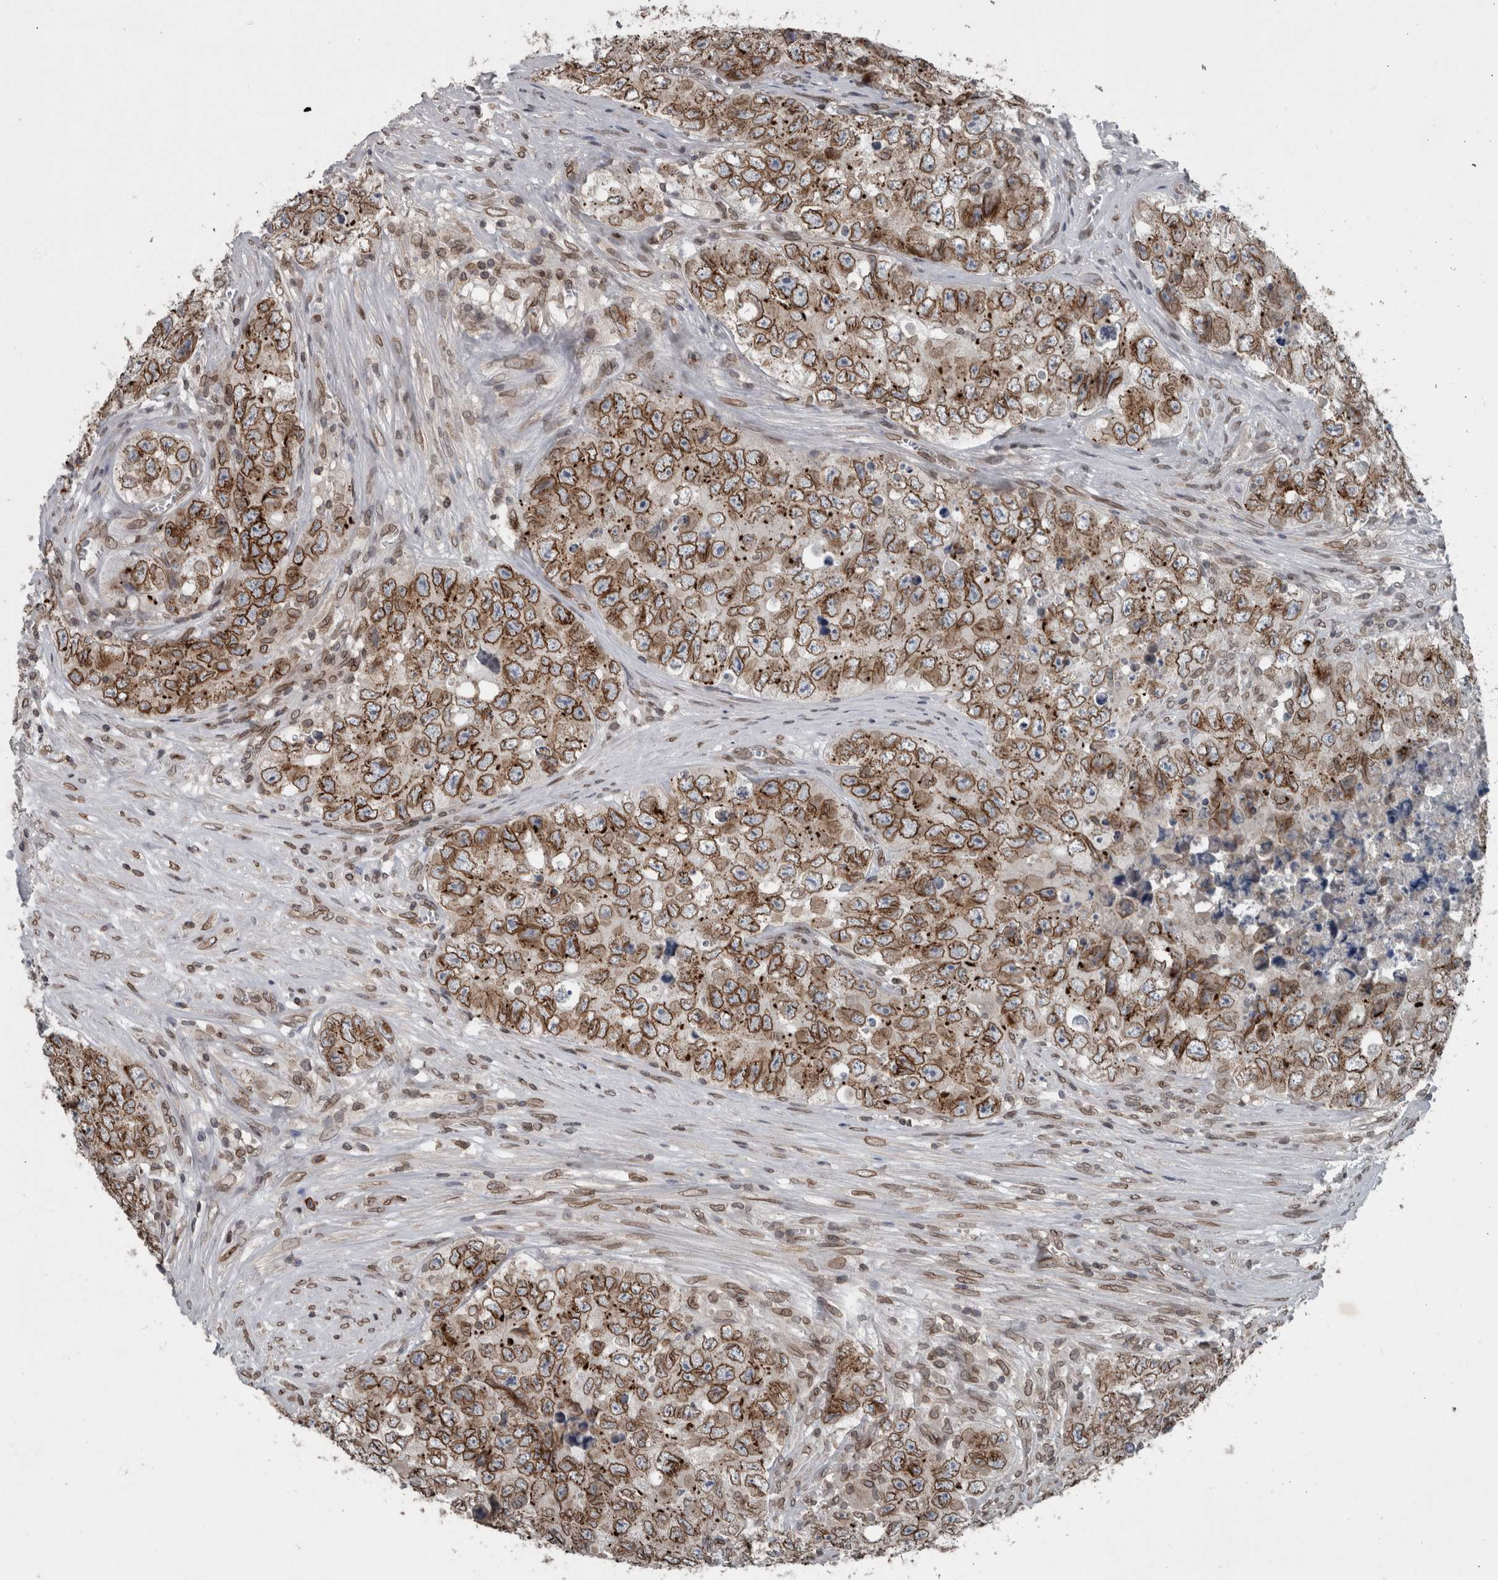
{"staining": {"intensity": "strong", "quantity": ">75%", "location": "cytoplasmic/membranous,nuclear"}, "tissue": "testis cancer", "cell_type": "Tumor cells", "image_type": "cancer", "snomed": [{"axis": "morphology", "description": "Seminoma, NOS"}, {"axis": "morphology", "description": "Carcinoma, Embryonal, NOS"}, {"axis": "topography", "description": "Testis"}], "caption": "Human embryonal carcinoma (testis) stained with a protein marker shows strong staining in tumor cells.", "gene": "RANBP2", "patient": {"sex": "male", "age": 43}}